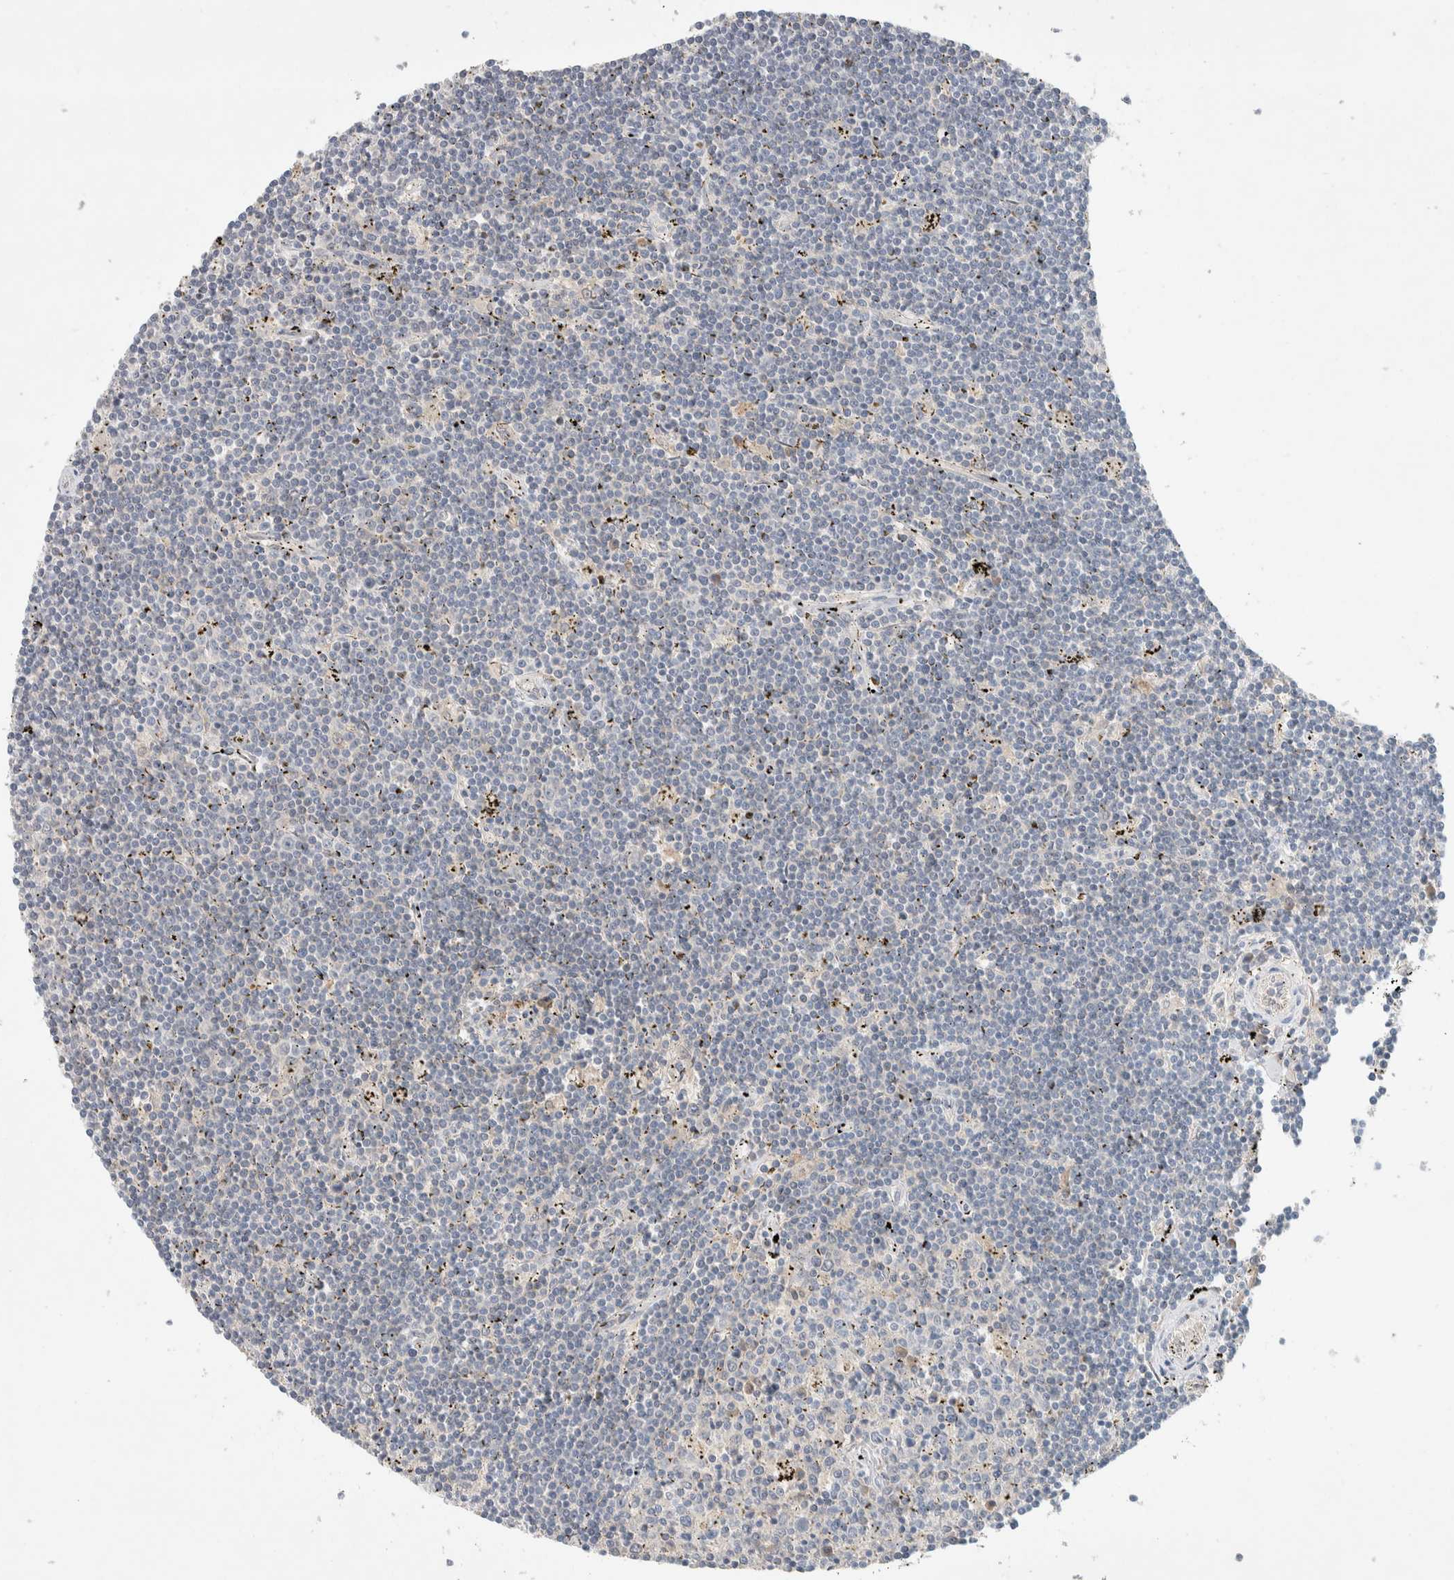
{"staining": {"intensity": "negative", "quantity": "none", "location": "none"}, "tissue": "lymphoma", "cell_type": "Tumor cells", "image_type": "cancer", "snomed": [{"axis": "morphology", "description": "Malignant lymphoma, non-Hodgkin's type, Low grade"}, {"axis": "topography", "description": "Spleen"}], "caption": "DAB immunohistochemical staining of malignant lymphoma, non-Hodgkin's type (low-grade) reveals no significant staining in tumor cells. (Brightfield microscopy of DAB IHC at high magnification).", "gene": "DEPTOR", "patient": {"sex": "male", "age": 76}}